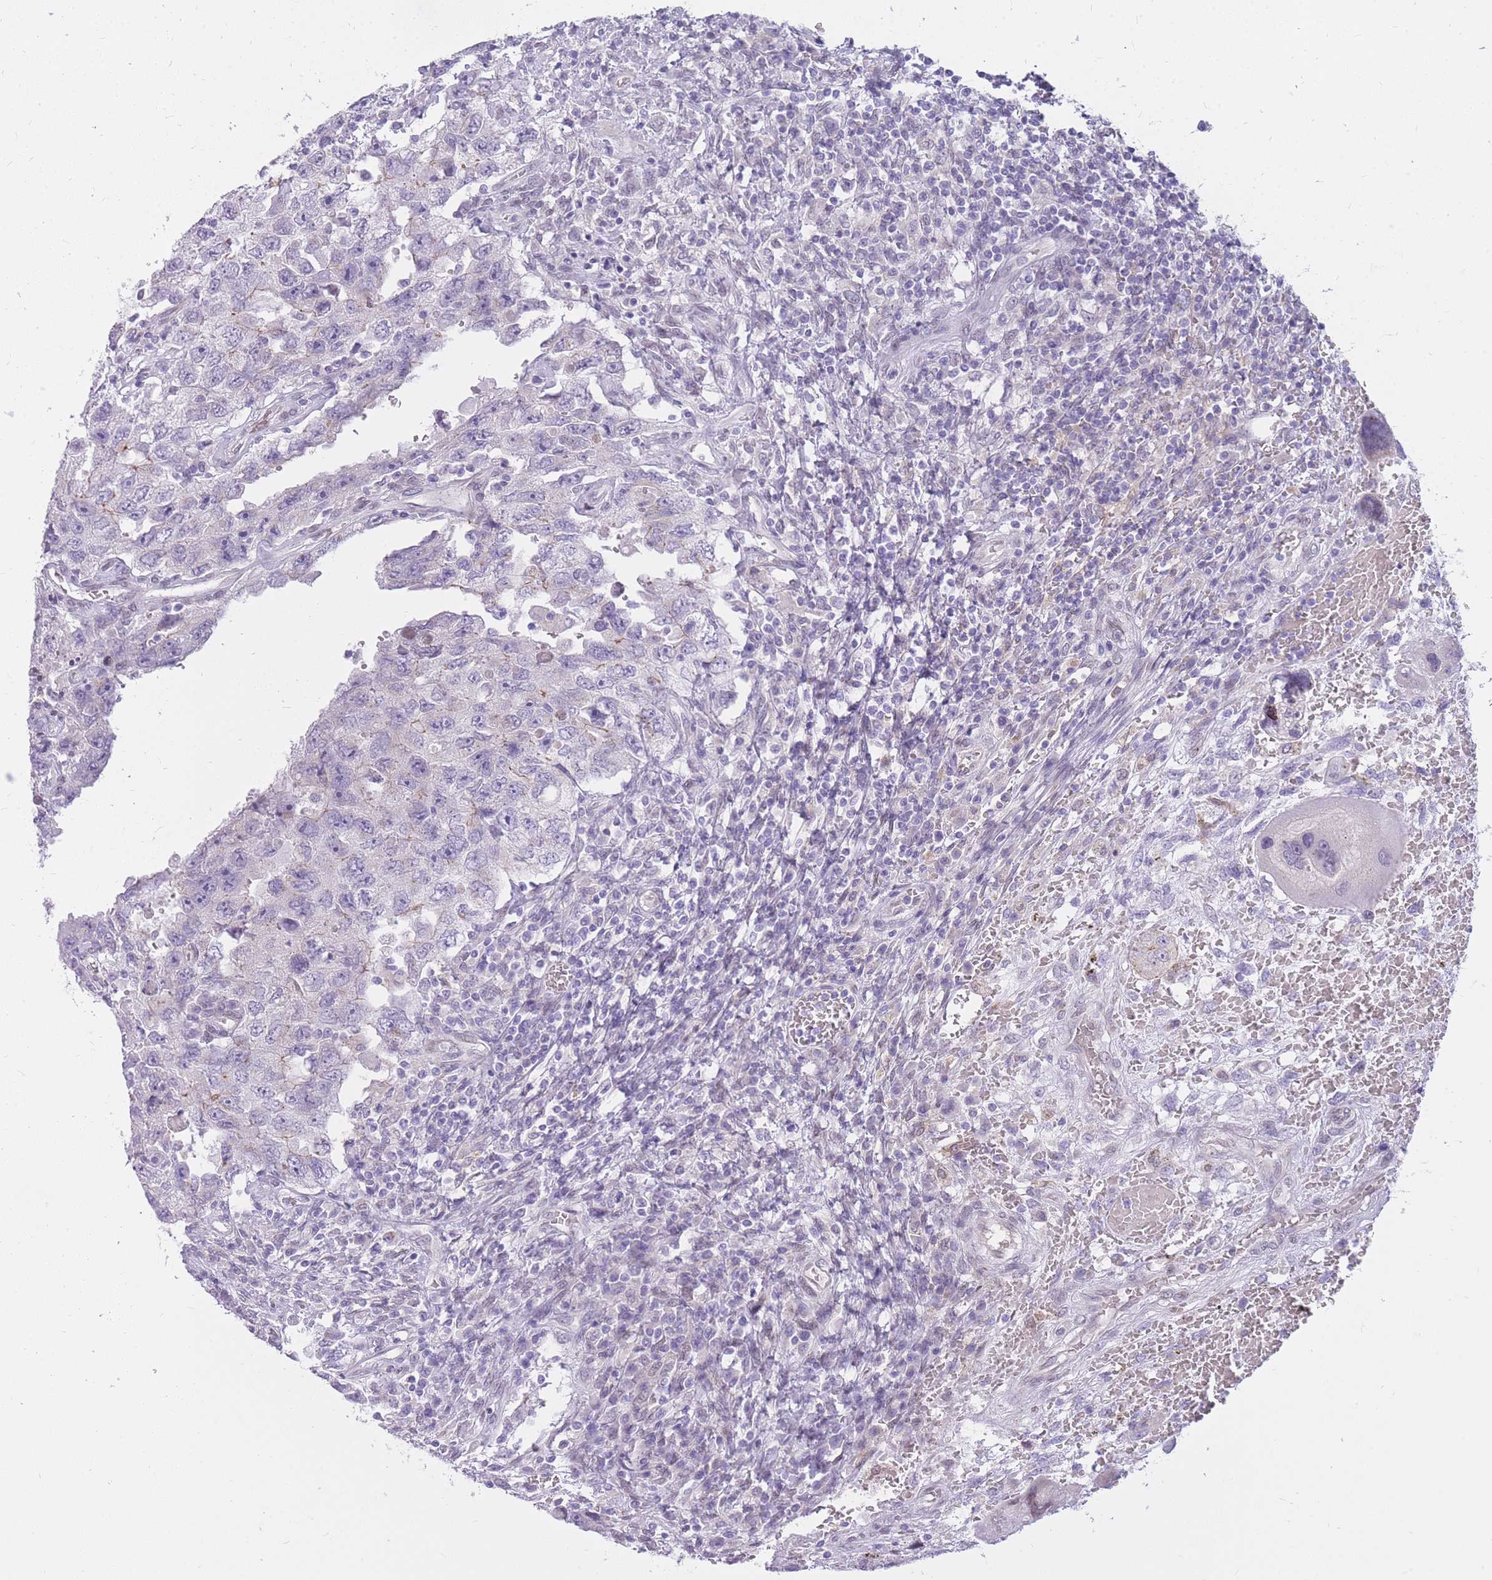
{"staining": {"intensity": "negative", "quantity": "none", "location": "none"}, "tissue": "testis cancer", "cell_type": "Tumor cells", "image_type": "cancer", "snomed": [{"axis": "morphology", "description": "Carcinoma, Embryonal, NOS"}, {"axis": "topography", "description": "Testis"}], "caption": "Immunohistochemistry (IHC) of testis cancer (embryonal carcinoma) shows no positivity in tumor cells.", "gene": "HOOK2", "patient": {"sex": "male", "age": 26}}